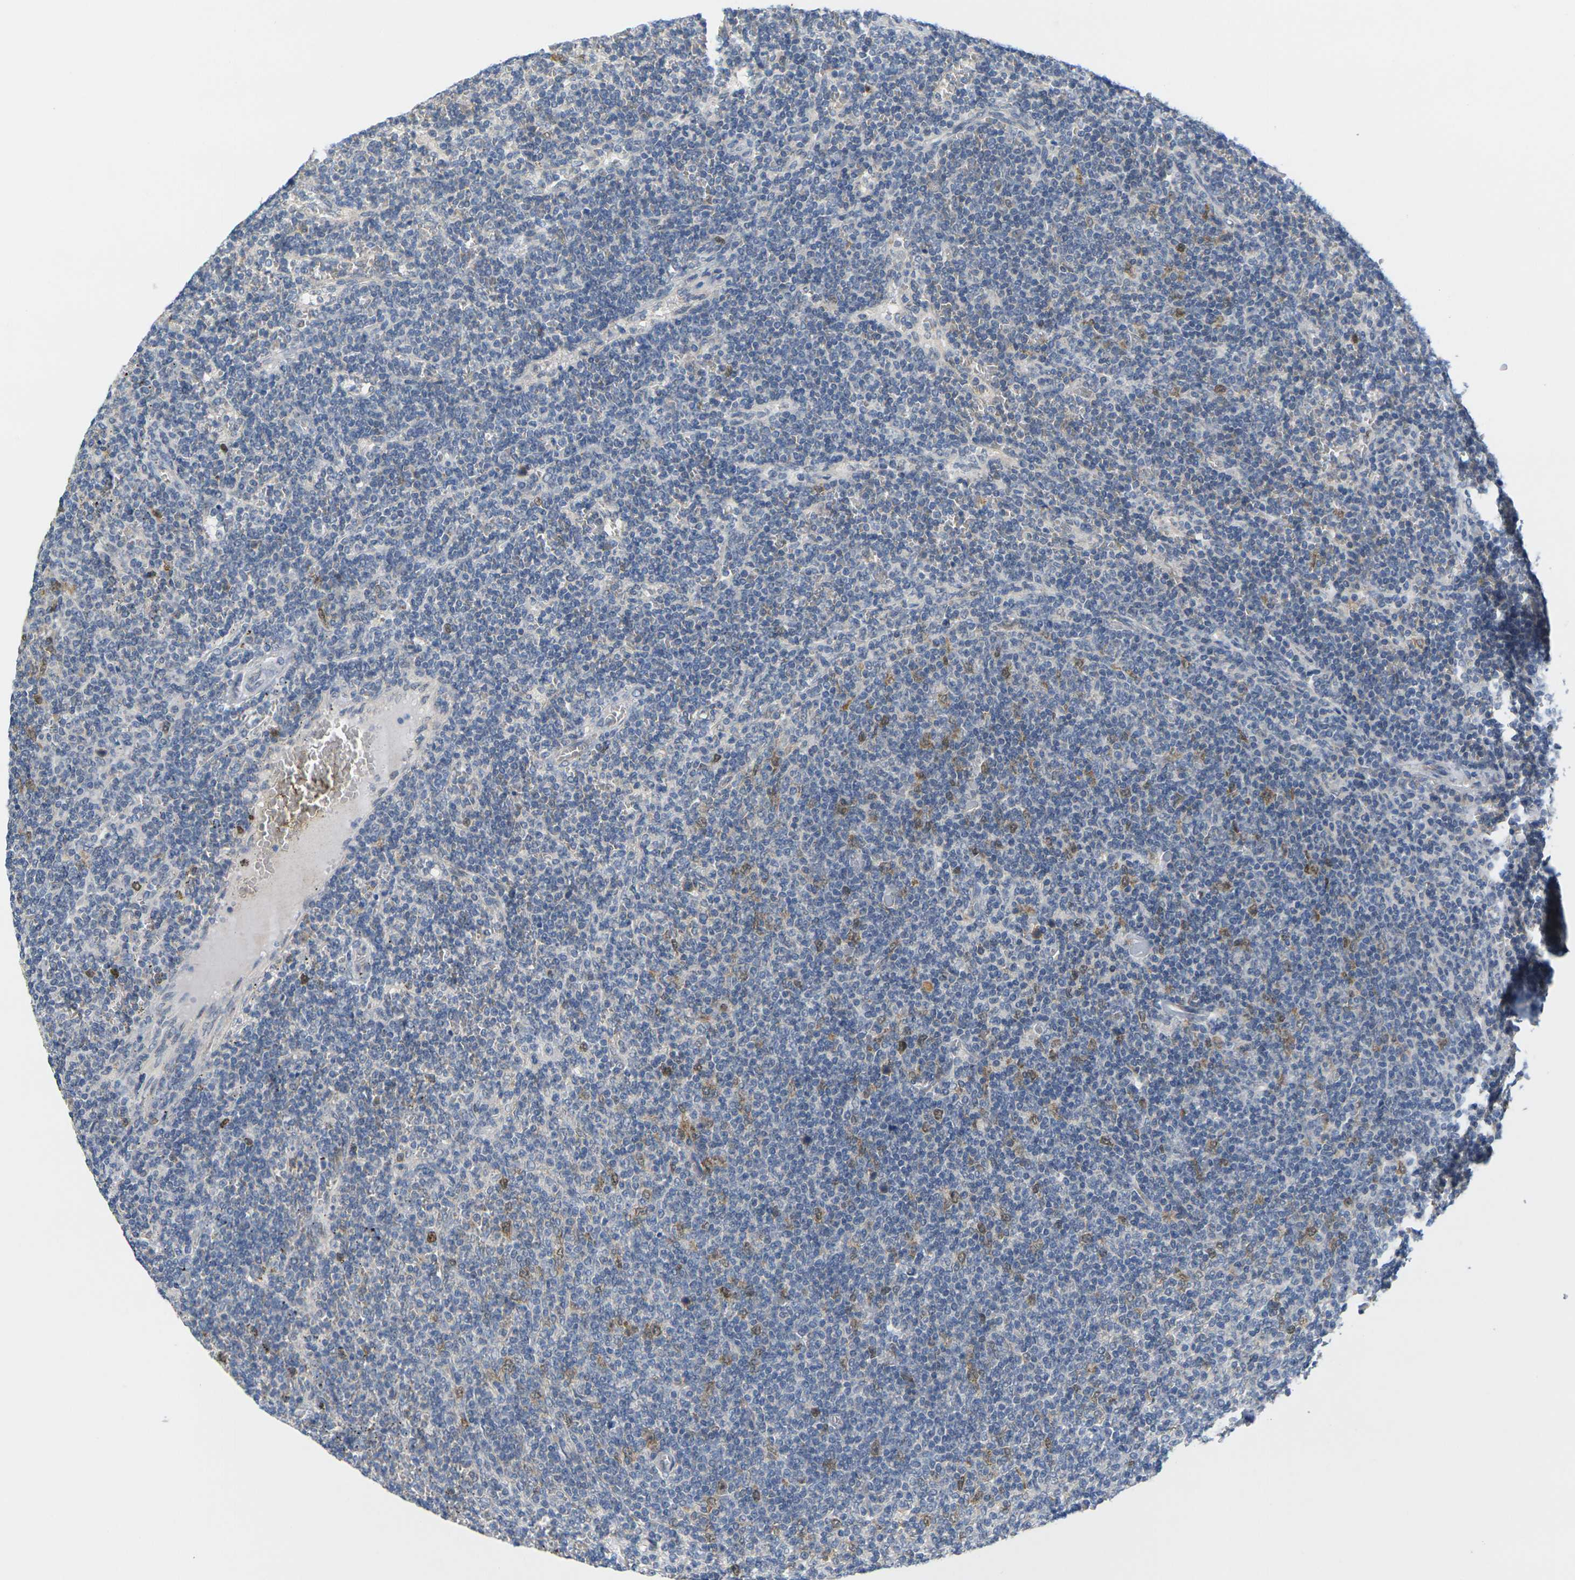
{"staining": {"intensity": "moderate", "quantity": "<25%", "location": "nuclear"}, "tissue": "lymphoma", "cell_type": "Tumor cells", "image_type": "cancer", "snomed": [{"axis": "morphology", "description": "Malignant lymphoma, non-Hodgkin's type, Low grade"}, {"axis": "topography", "description": "Spleen"}], "caption": "Immunohistochemistry (IHC) (DAB (3,3'-diaminobenzidine)) staining of human malignant lymphoma, non-Hodgkin's type (low-grade) displays moderate nuclear protein staining in about <25% of tumor cells. Nuclei are stained in blue.", "gene": "CDK2", "patient": {"sex": "female", "age": 50}}